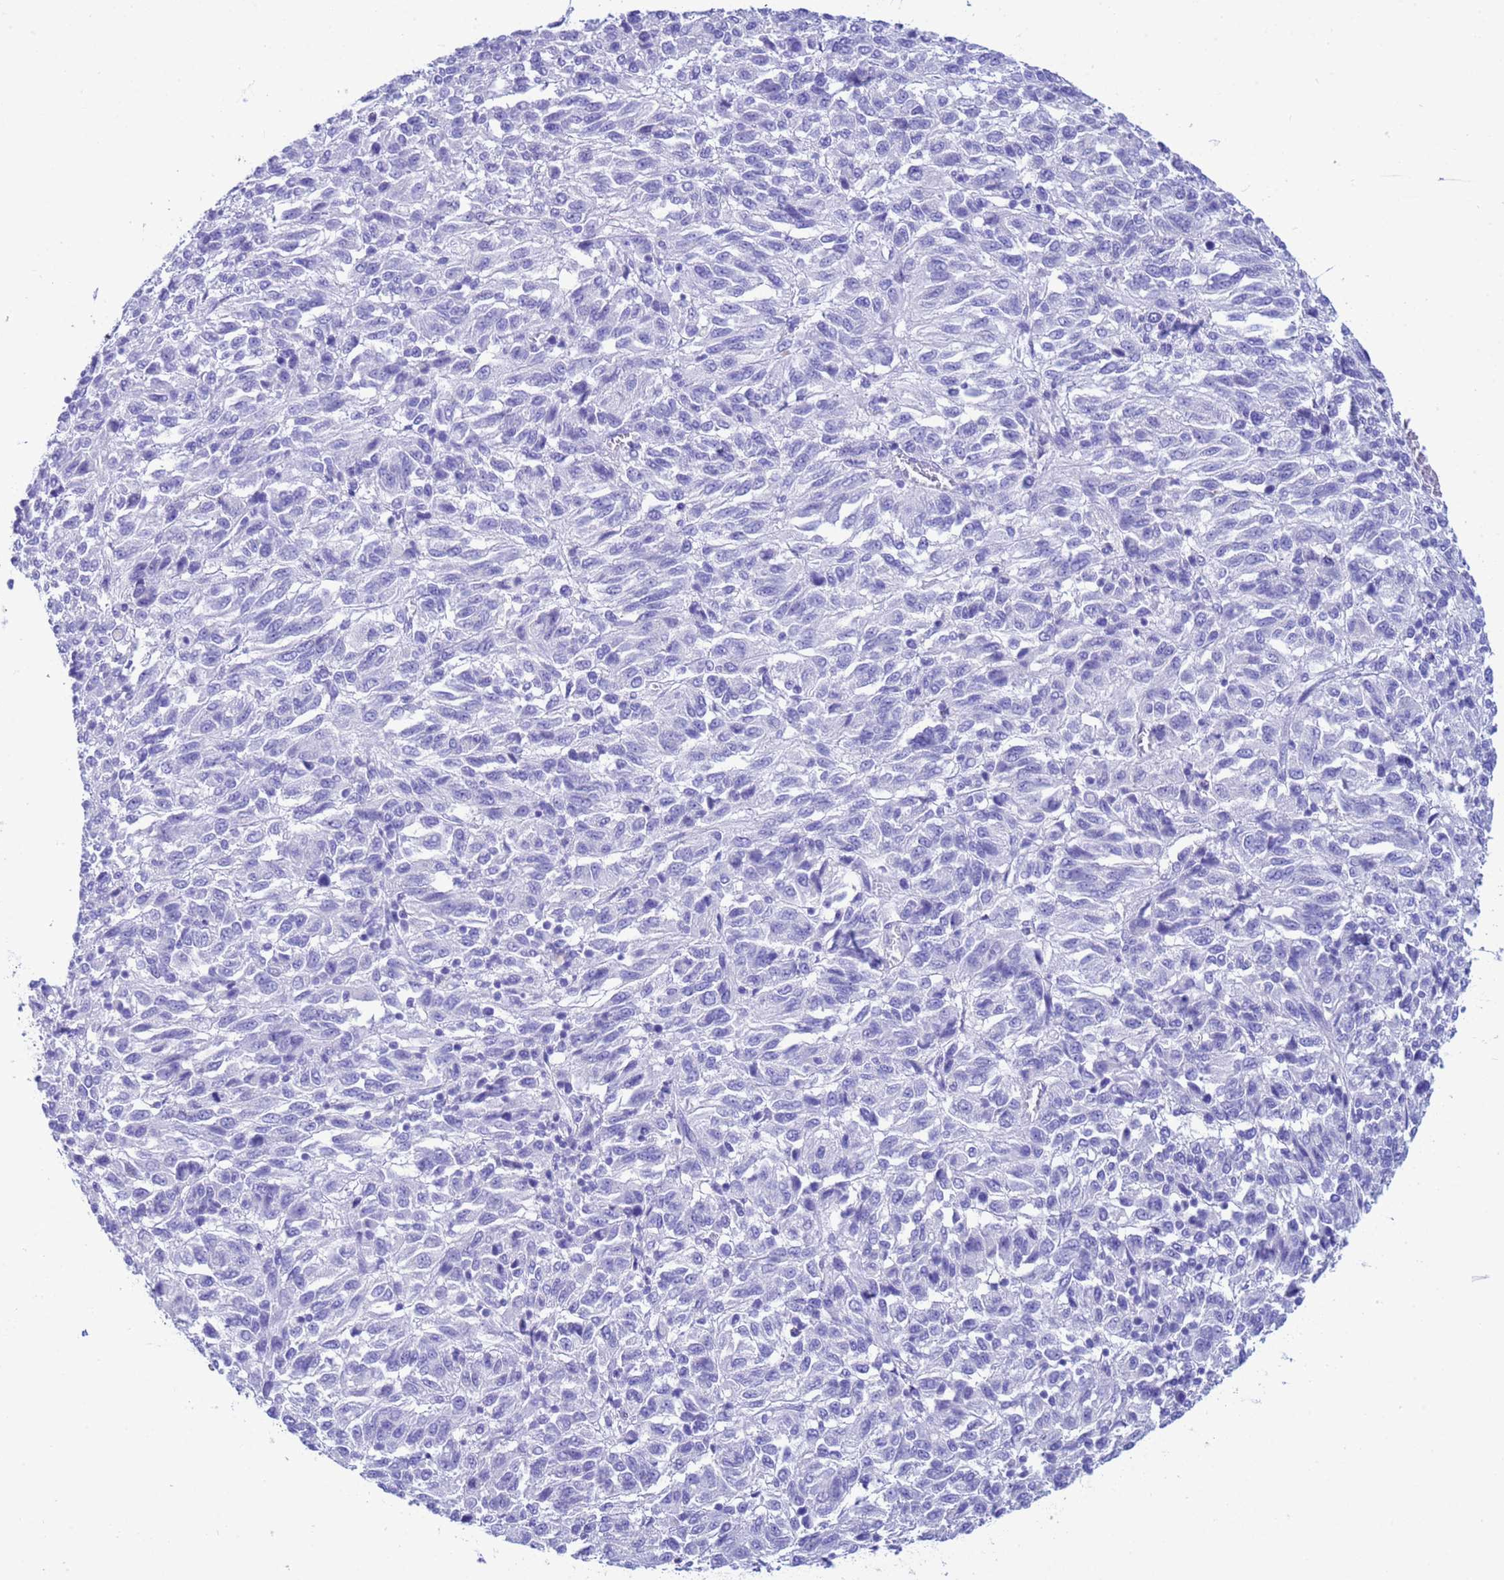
{"staining": {"intensity": "negative", "quantity": "none", "location": "none"}, "tissue": "melanoma", "cell_type": "Tumor cells", "image_type": "cancer", "snomed": [{"axis": "morphology", "description": "Malignant melanoma, Metastatic site"}, {"axis": "topography", "description": "Lung"}], "caption": "The IHC photomicrograph has no significant expression in tumor cells of melanoma tissue.", "gene": "AKR1C2", "patient": {"sex": "male", "age": 64}}